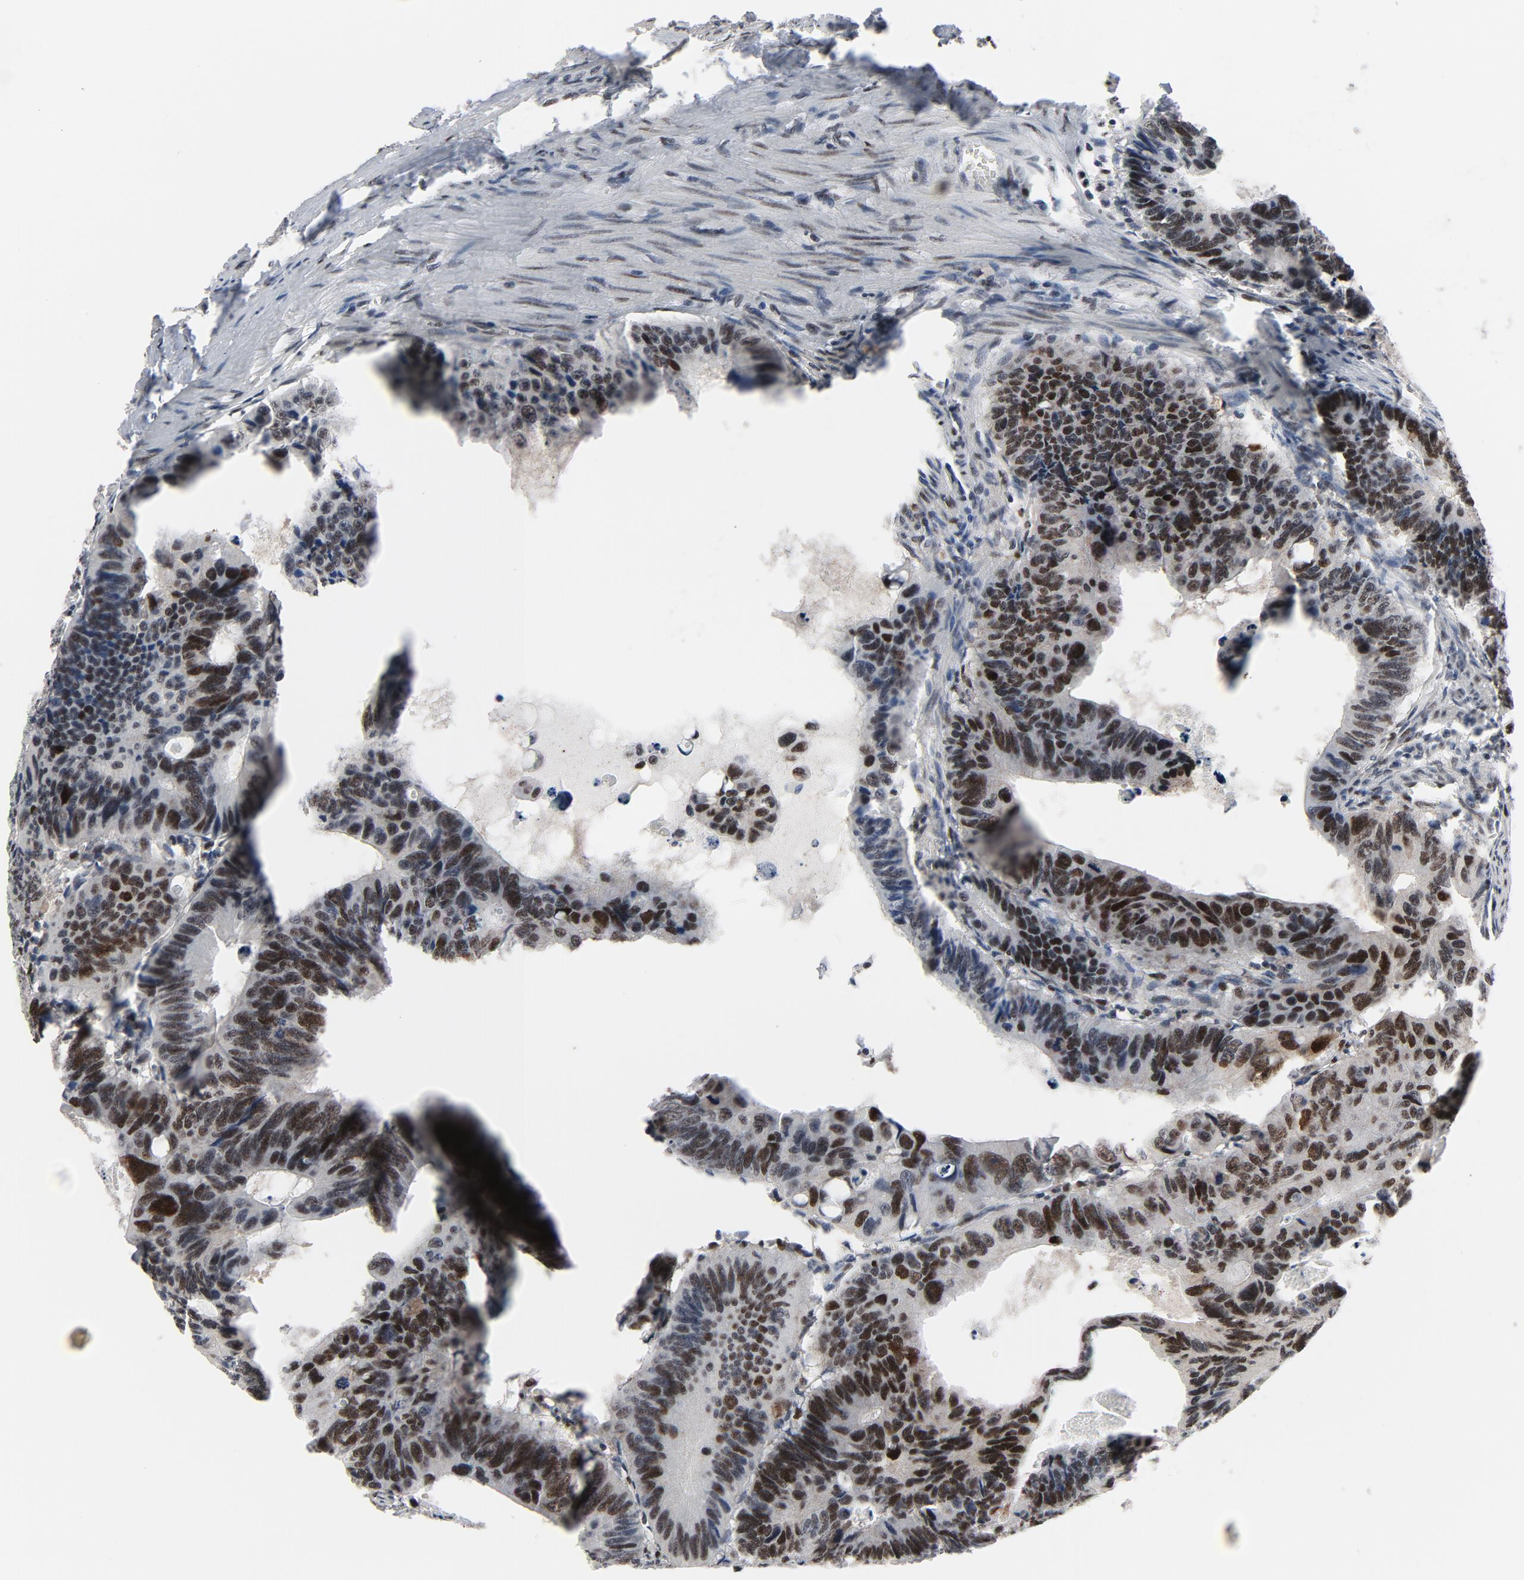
{"staining": {"intensity": "strong", "quantity": ">75%", "location": "nuclear"}, "tissue": "colorectal cancer", "cell_type": "Tumor cells", "image_type": "cancer", "snomed": [{"axis": "morphology", "description": "Adenocarcinoma, NOS"}, {"axis": "topography", "description": "Colon"}], "caption": "Protein staining demonstrates strong nuclear staining in approximately >75% of tumor cells in colorectal cancer (adenocarcinoma). (DAB (3,3'-diaminobenzidine) IHC with brightfield microscopy, high magnification).", "gene": "JMJD6", "patient": {"sex": "female", "age": 55}}